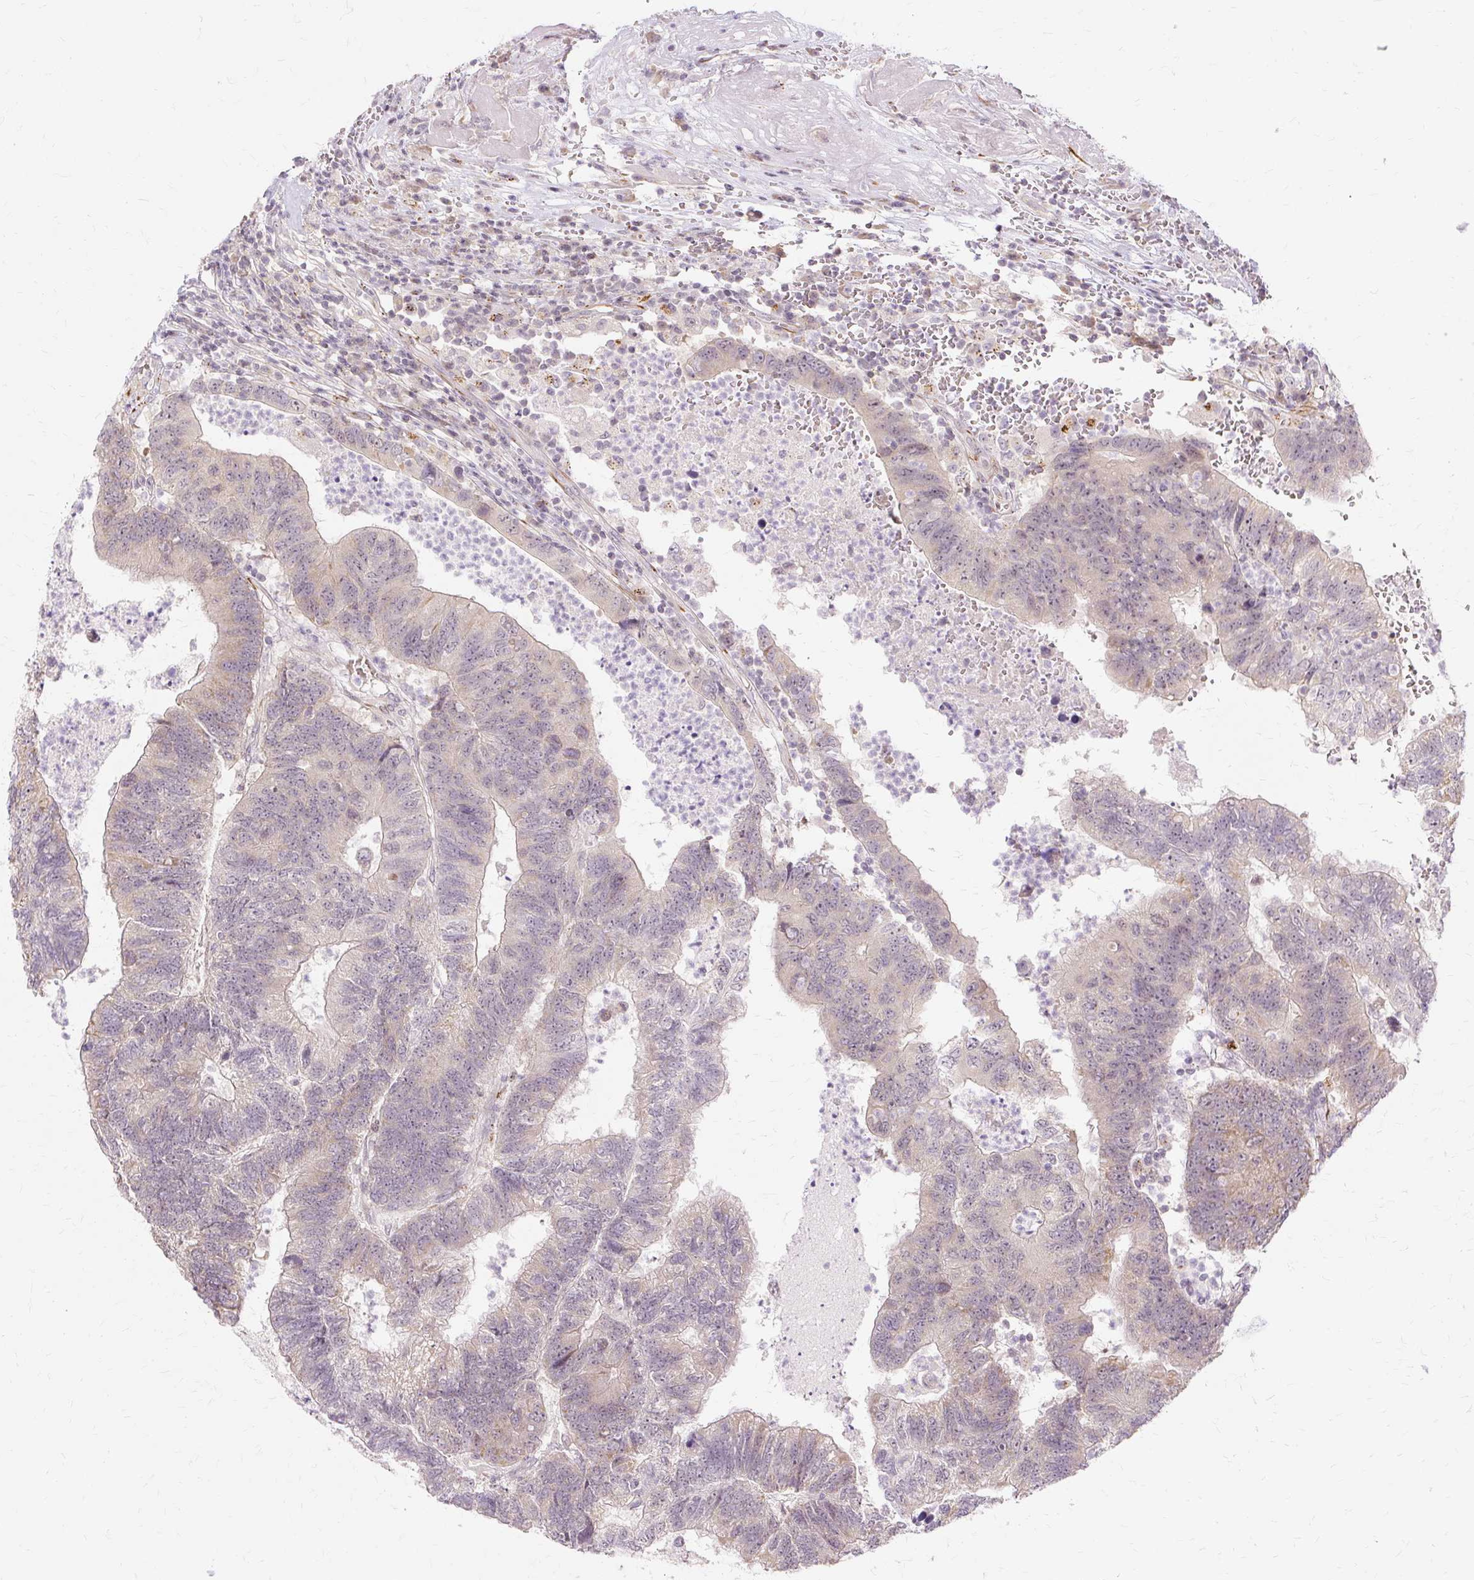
{"staining": {"intensity": "moderate", "quantity": "<25%", "location": "cytoplasmic/membranous"}, "tissue": "colorectal cancer", "cell_type": "Tumor cells", "image_type": "cancer", "snomed": [{"axis": "morphology", "description": "Adenocarcinoma, NOS"}, {"axis": "topography", "description": "Colon"}], "caption": "Protein staining displays moderate cytoplasmic/membranous positivity in approximately <25% of tumor cells in adenocarcinoma (colorectal).", "gene": "MMACHC", "patient": {"sex": "female", "age": 48}}